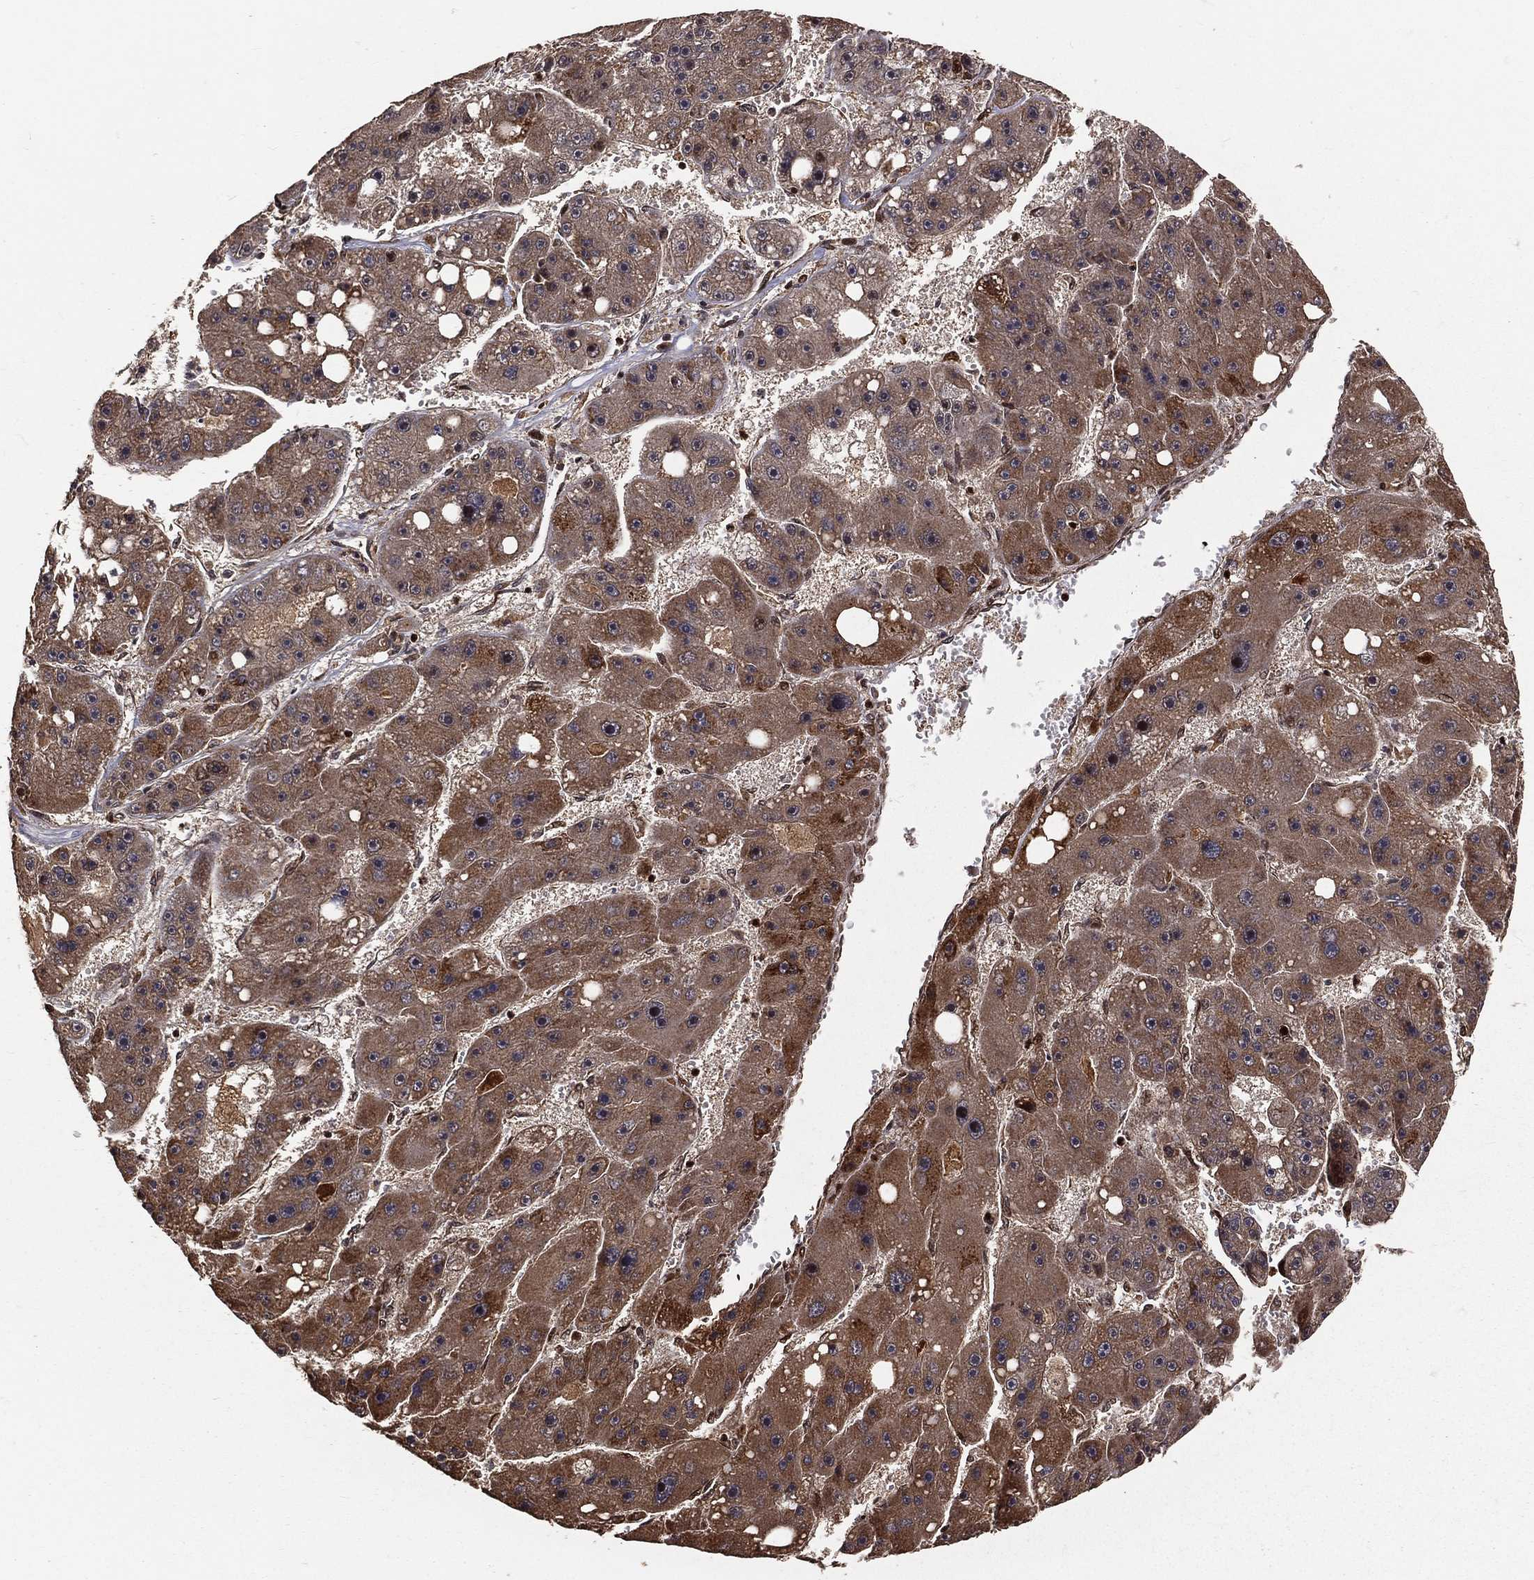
{"staining": {"intensity": "moderate", "quantity": "25%-75%", "location": "cytoplasmic/membranous"}, "tissue": "liver cancer", "cell_type": "Tumor cells", "image_type": "cancer", "snomed": [{"axis": "morphology", "description": "Carcinoma, Hepatocellular, NOS"}, {"axis": "topography", "description": "Liver"}], "caption": "Hepatocellular carcinoma (liver) stained with DAB (3,3'-diaminobenzidine) immunohistochemistry (IHC) shows medium levels of moderate cytoplasmic/membranous expression in approximately 25%-75% of tumor cells.", "gene": "MAPK1", "patient": {"sex": "female", "age": 61}}